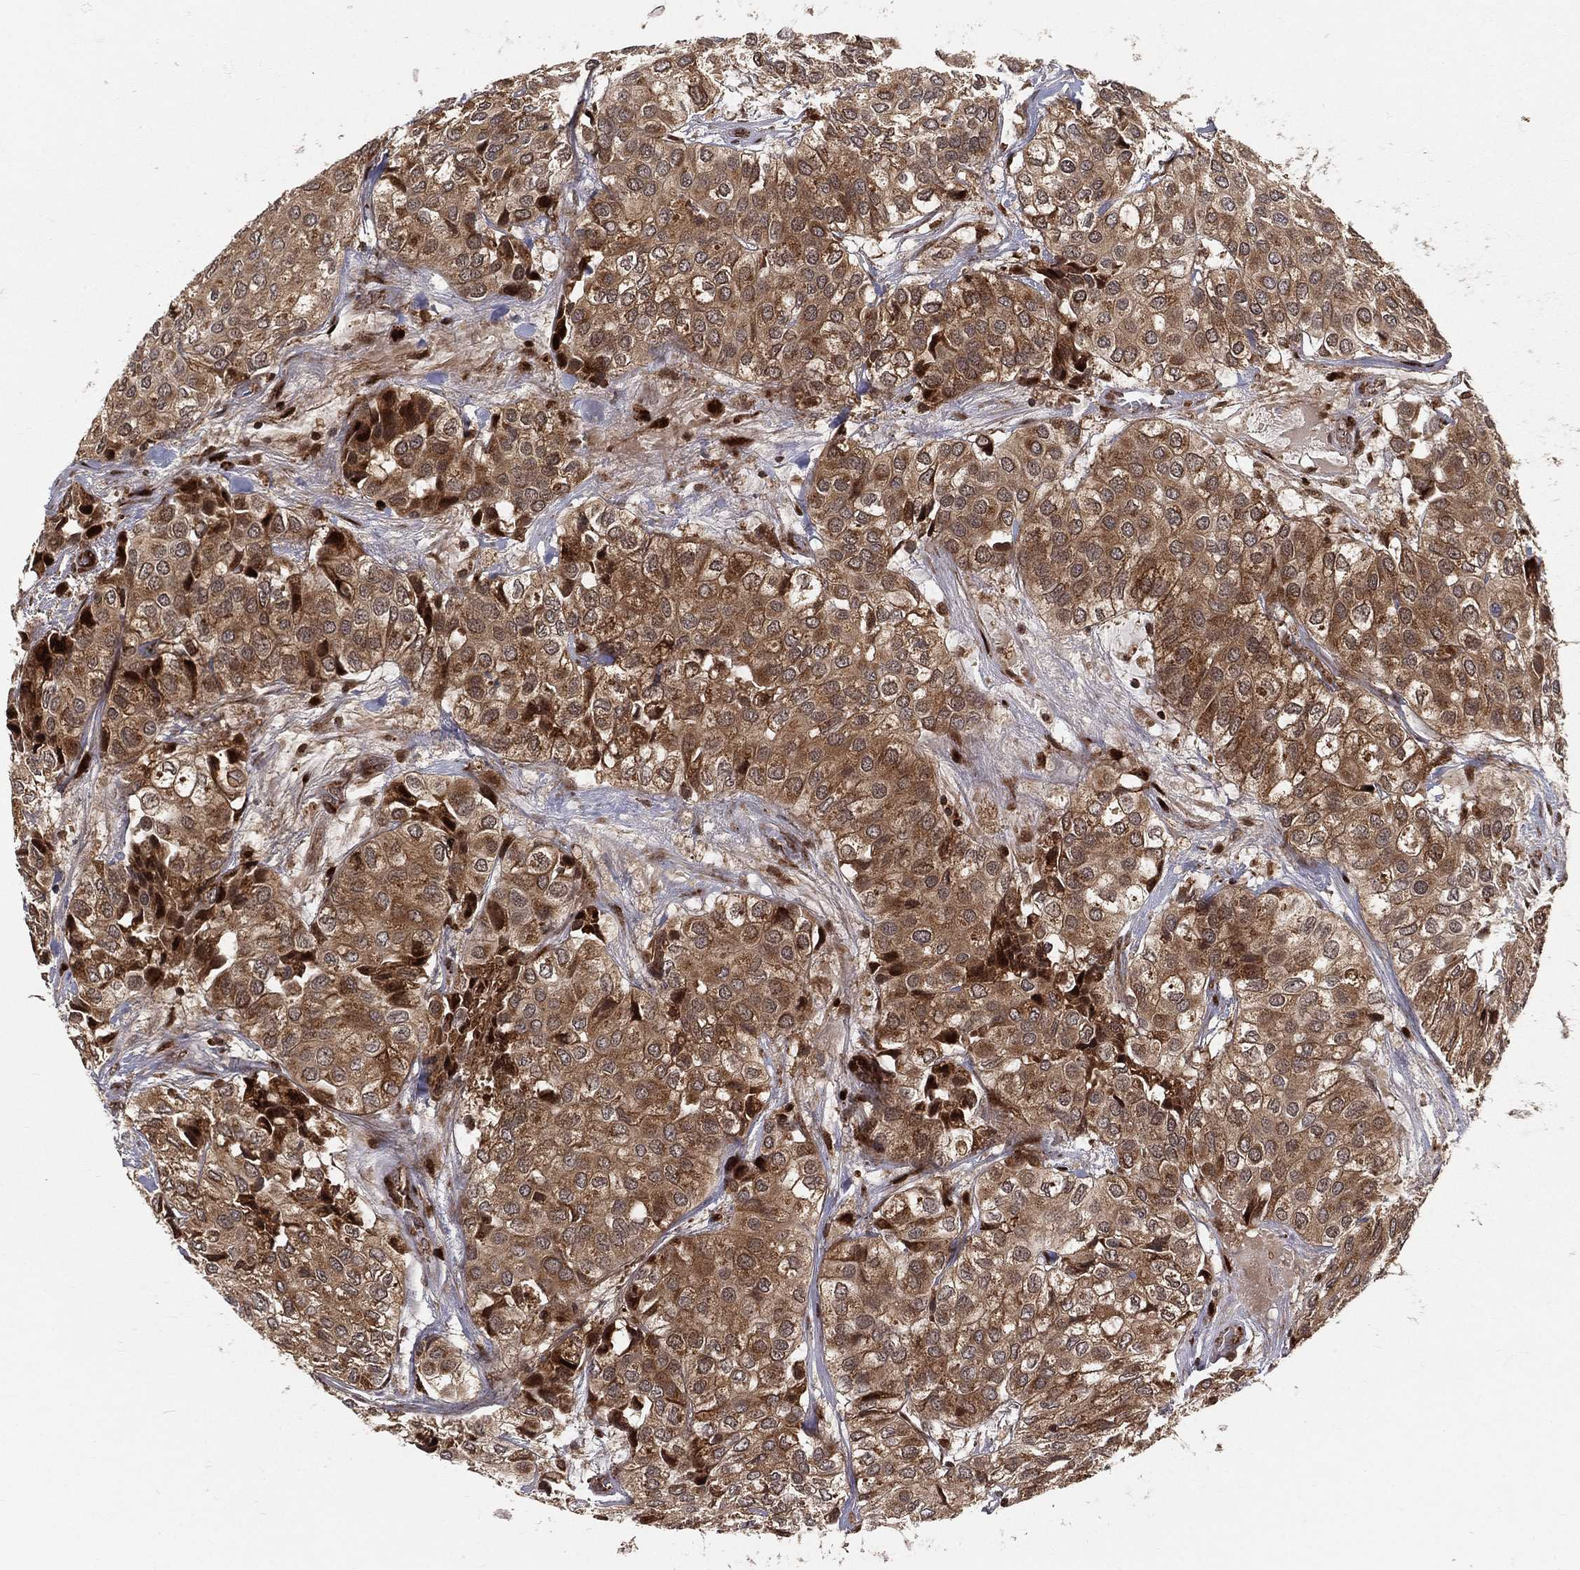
{"staining": {"intensity": "moderate", "quantity": ">75%", "location": "cytoplasmic/membranous"}, "tissue": "urothelial cancer", "cell_type": "Tumor cells", "image_type": "cancer", "snomed": [{"axis": "morphology", "description": "Urothelial carcinoma, High grade"}, {"axis": "topography", "description": "Urinary bladder"}], "caption": "A histopathology image of urothelial cancer stained for a protein shows moderate cytoplasmic/membranous brown staining in tumor cells.", "gene": "MDM2", "patient": {"sex": "male", "age": 73}}